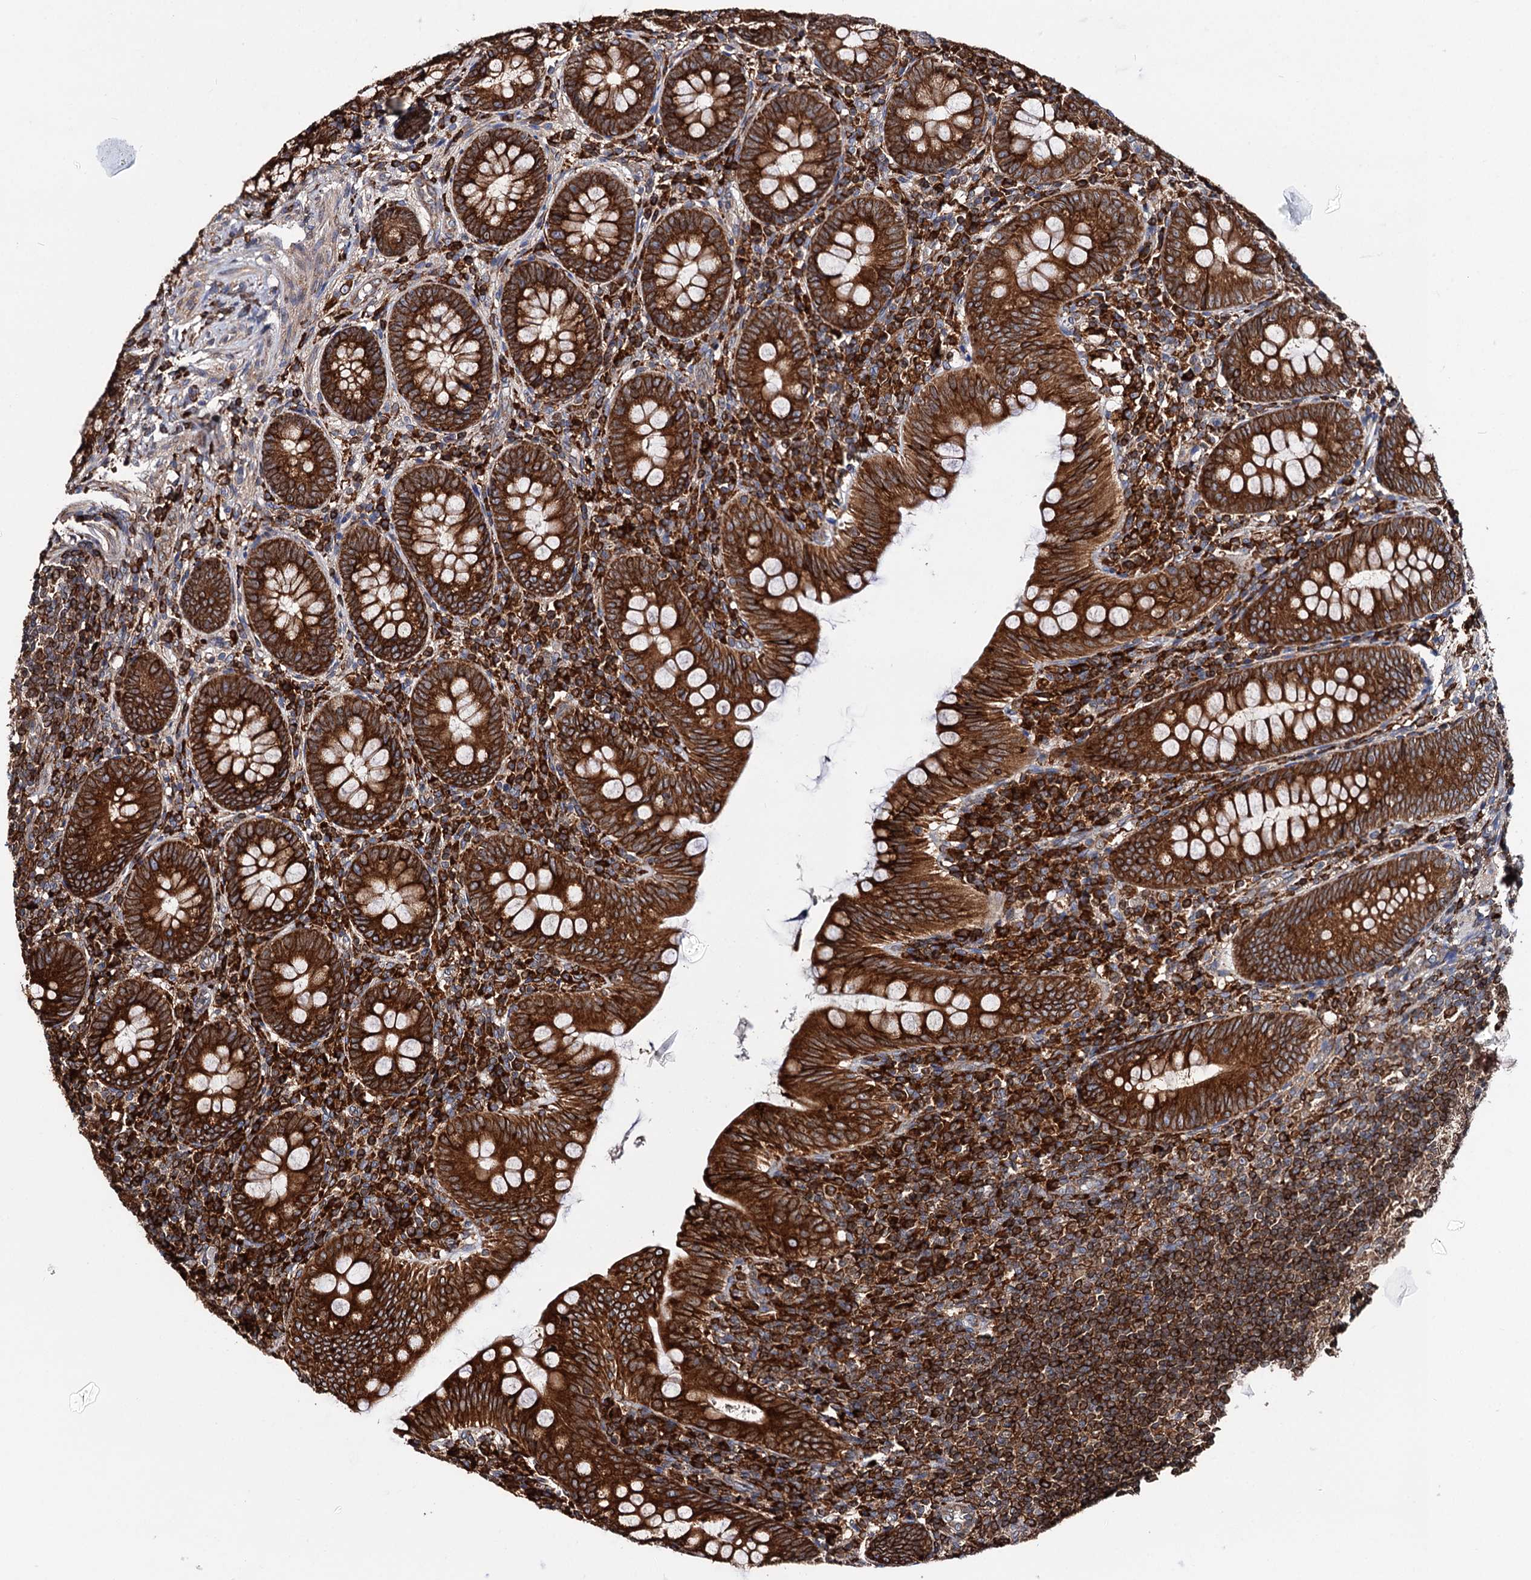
{"staining": {"intensity": "strong", "quantity": ">75%", "location": "cytoplasmic/membranous"}, "tissue": "appendix", "cell_type": "Glandular cells", "image_type": "normal", "snomed": [{"axis": "morphology", "description": "Normal tissue, NOS"}, {"axis": "topography", "description": "Appendix"}], "caption": "This is a photomicrograph of immunohistochemistry (IHC) staining of unremarkable appendix, which shows strong staining in the cytoplasmic/membranous of glandular cells.", "gene": "ERP29", "patient": {"sex": "male", "age": 14}}